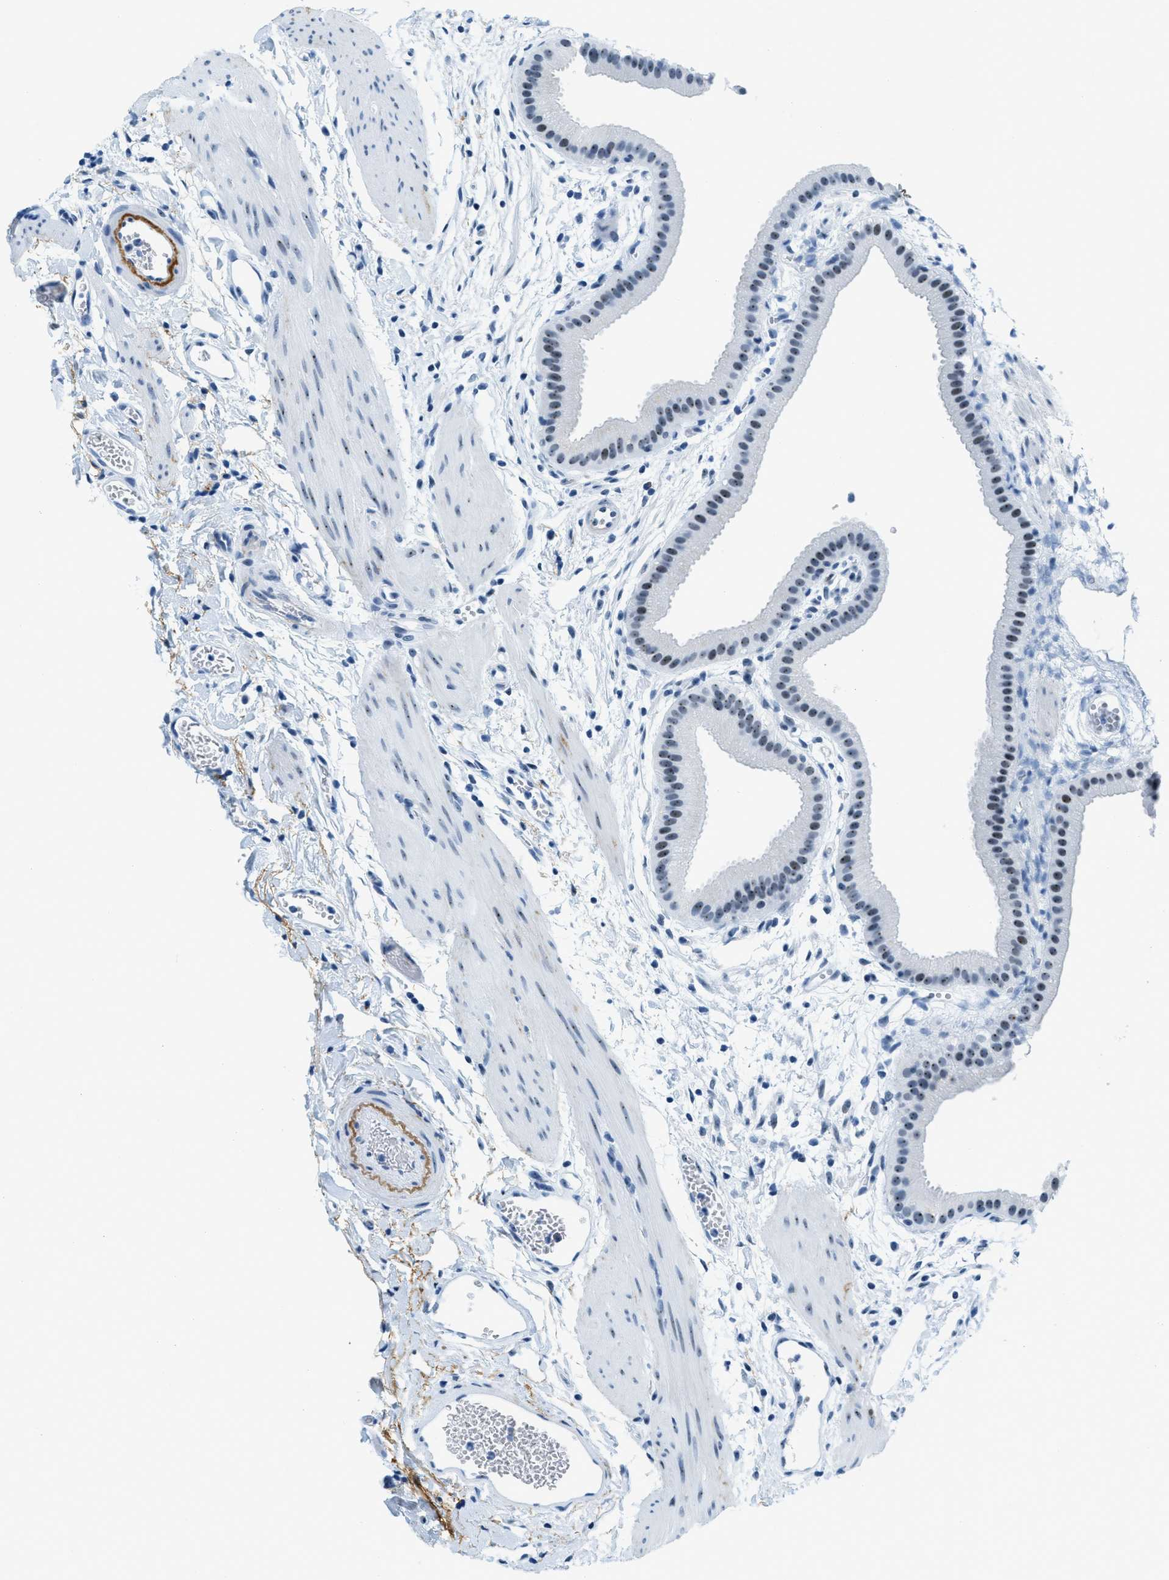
{"staining": {"intensity": "moderate", "quantity": ">75%", "location": "nuclear"}, "tissue": "gallbladder", "cell_type": "Glandular cells", "image_type": "normal", "snomed": [{"axis": "morphology", "description": "Normal tissue, NOS"}, {"axis": "topography", "description": "Gallbladder"}], "caption": "Immunohistochemical staining of unremarkable human gallbladder exhibits moderate nuclear protein staining in about >75% of glandular cells. The protein is shown in brown color, while the nuclei are stained blue.", "gene": "PLA2G2A", "patient": {"sex": "female", "age": 64}}